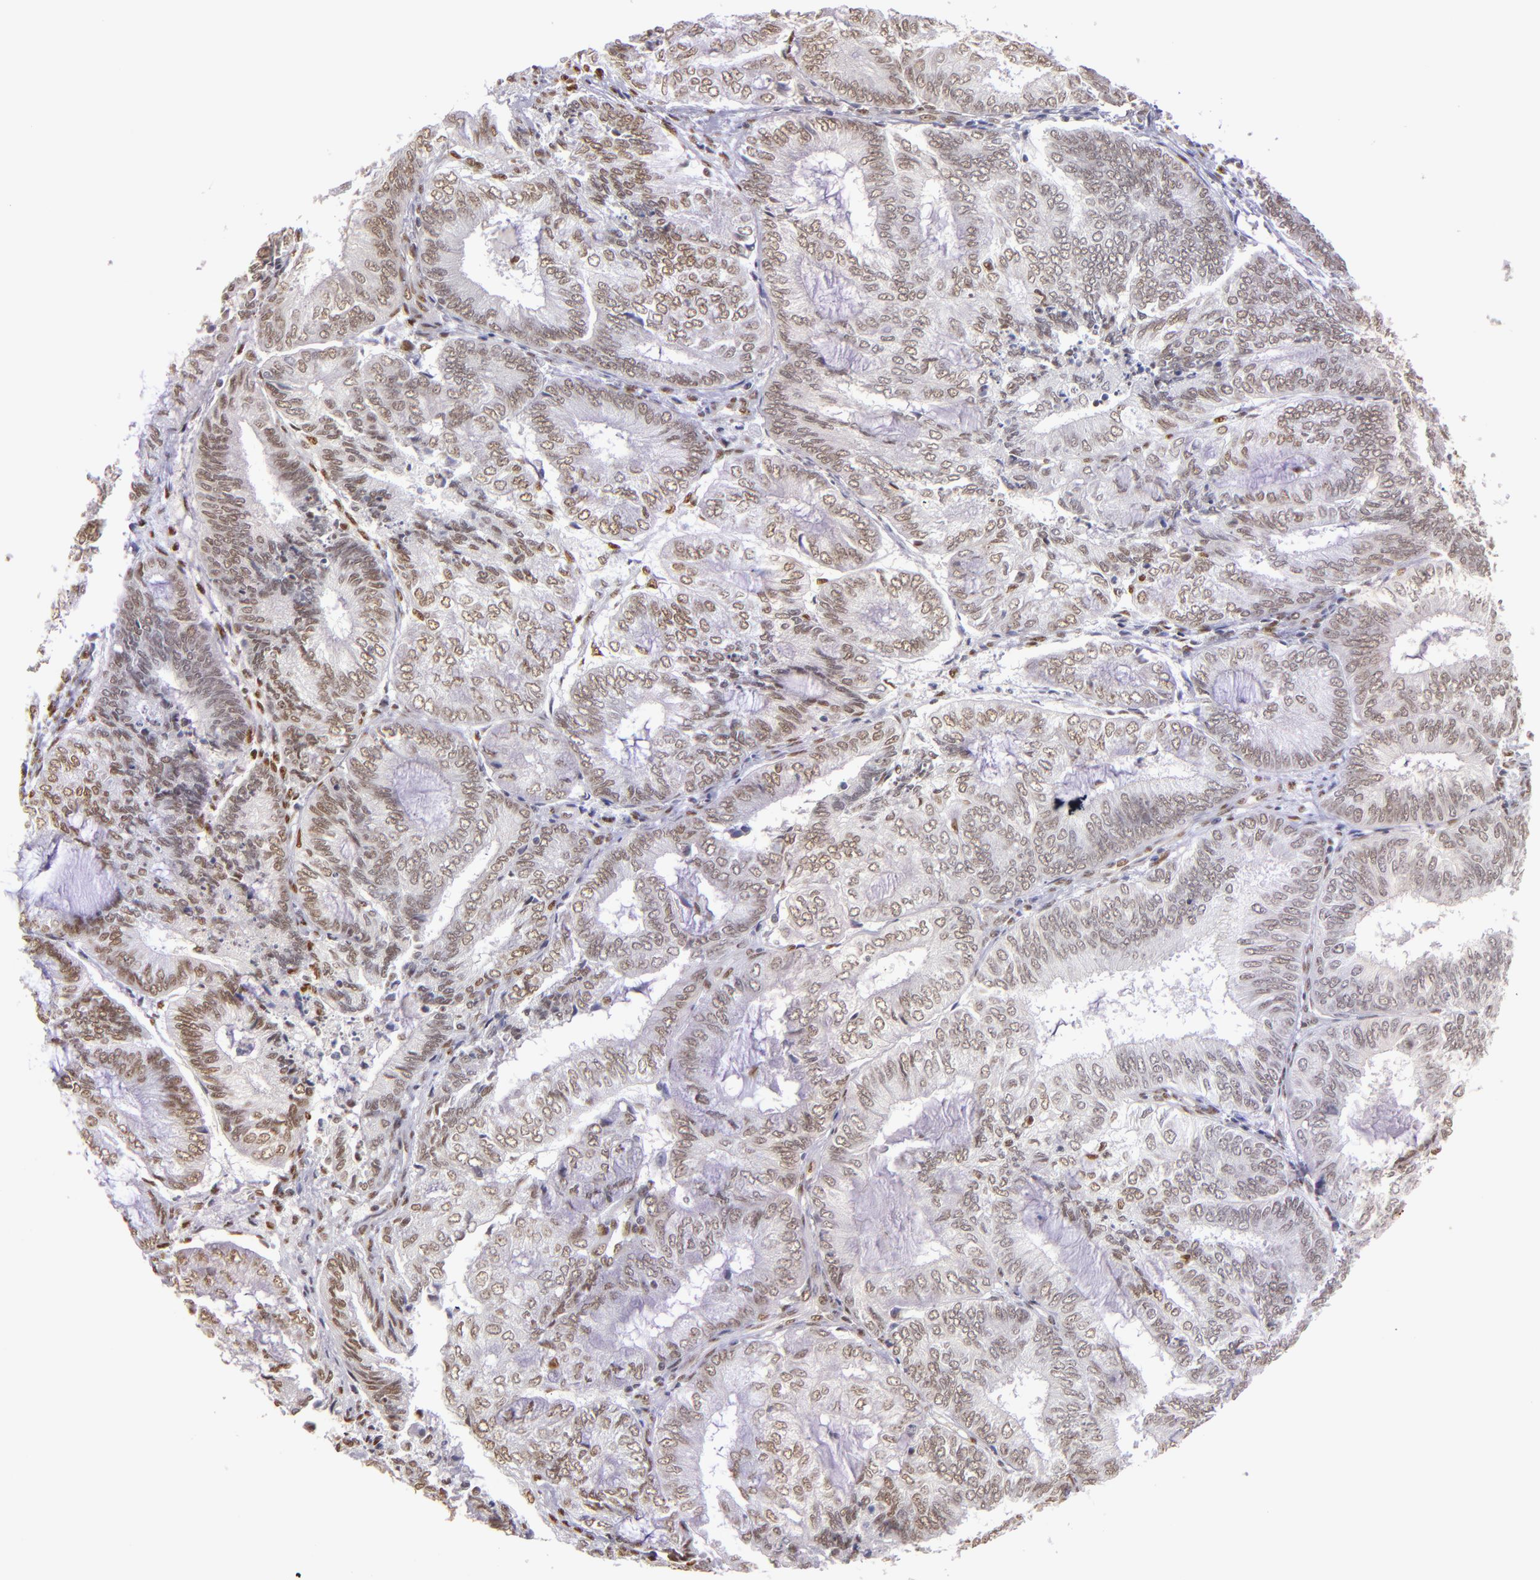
{"staining": {"intensity": "weak", "quantity": ">75%", "location": "nuclear"}, "tissue": "endometrial cancer", "cell_type": "Tumor cells", "image_type": "cancer", "snomed": [{"axis": "morphology", "description": "Adenocarcinoma, NOS"}, {"axis": "topography", "description": "Endometrium"}], "caption": "Immunohistochemistry (IHC) of human endometrial cancer exhibits low levels of weak nuclear positivity in about >75% of tumor cells. The staining was performed using DAB, with brown indicating positive protein expression. Nuclei are stained blue with hematoxylin.", "gene": "NCOR2", "patient": {"sex": "female", "age": 59}}